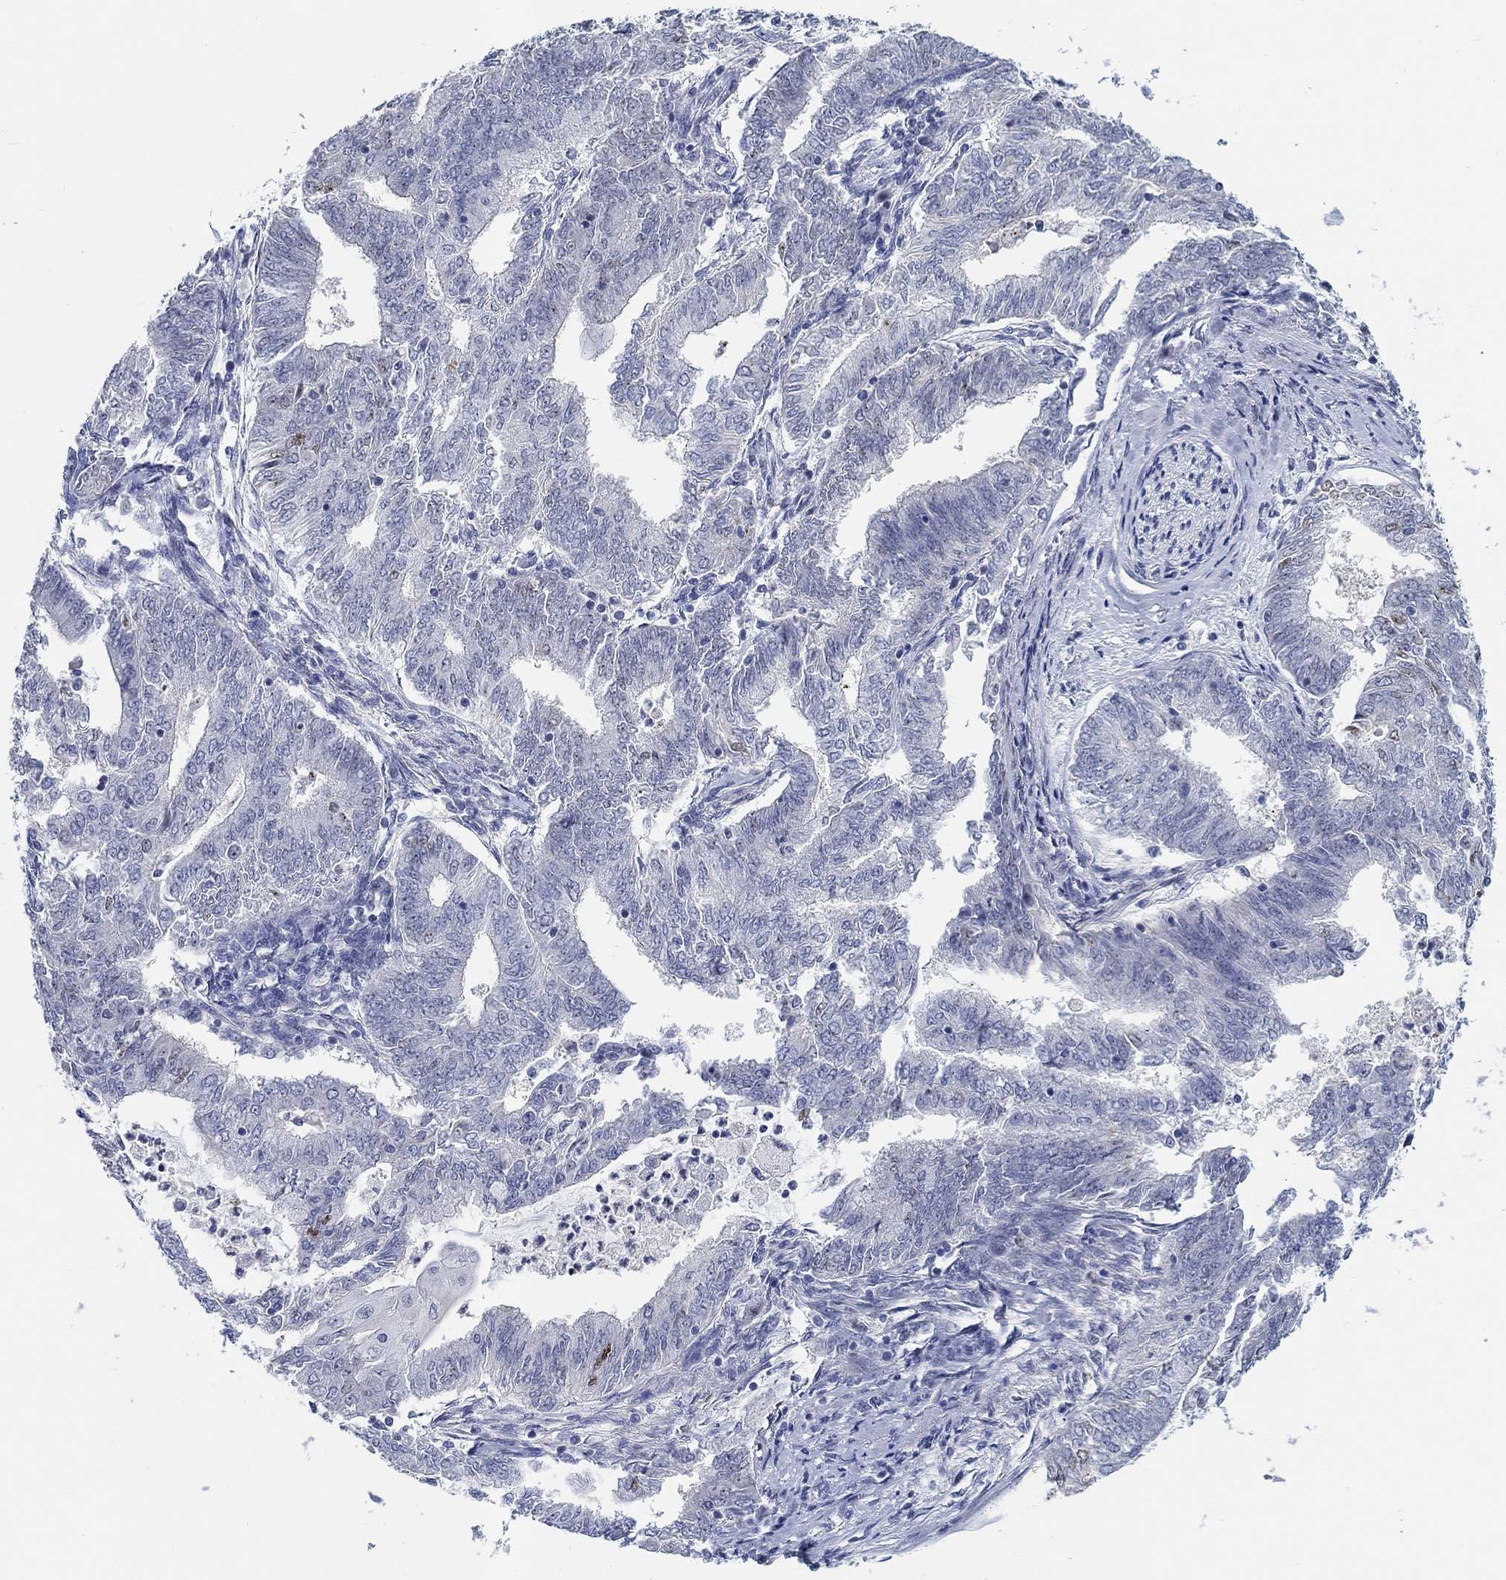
{"staining": {"intensity": "negative", "quantity": "none", "location": "none"}, "tissue": "endometrial cancer", "cell_type": "Tumor cells", "image_type": "cancer", "snomed": [{"axis": "morphology", "description": "Adenocarcinoma, NOS"}, {"axis": "topography", "description": "Endometrium"}], "caption": "DAB immunohistochemical staining of adenocarcinoma (endometrial) reveals no significant positivity in tumor cells.", "gene": "SMIM18", "patient": {"sex": "female", "age": 62}}